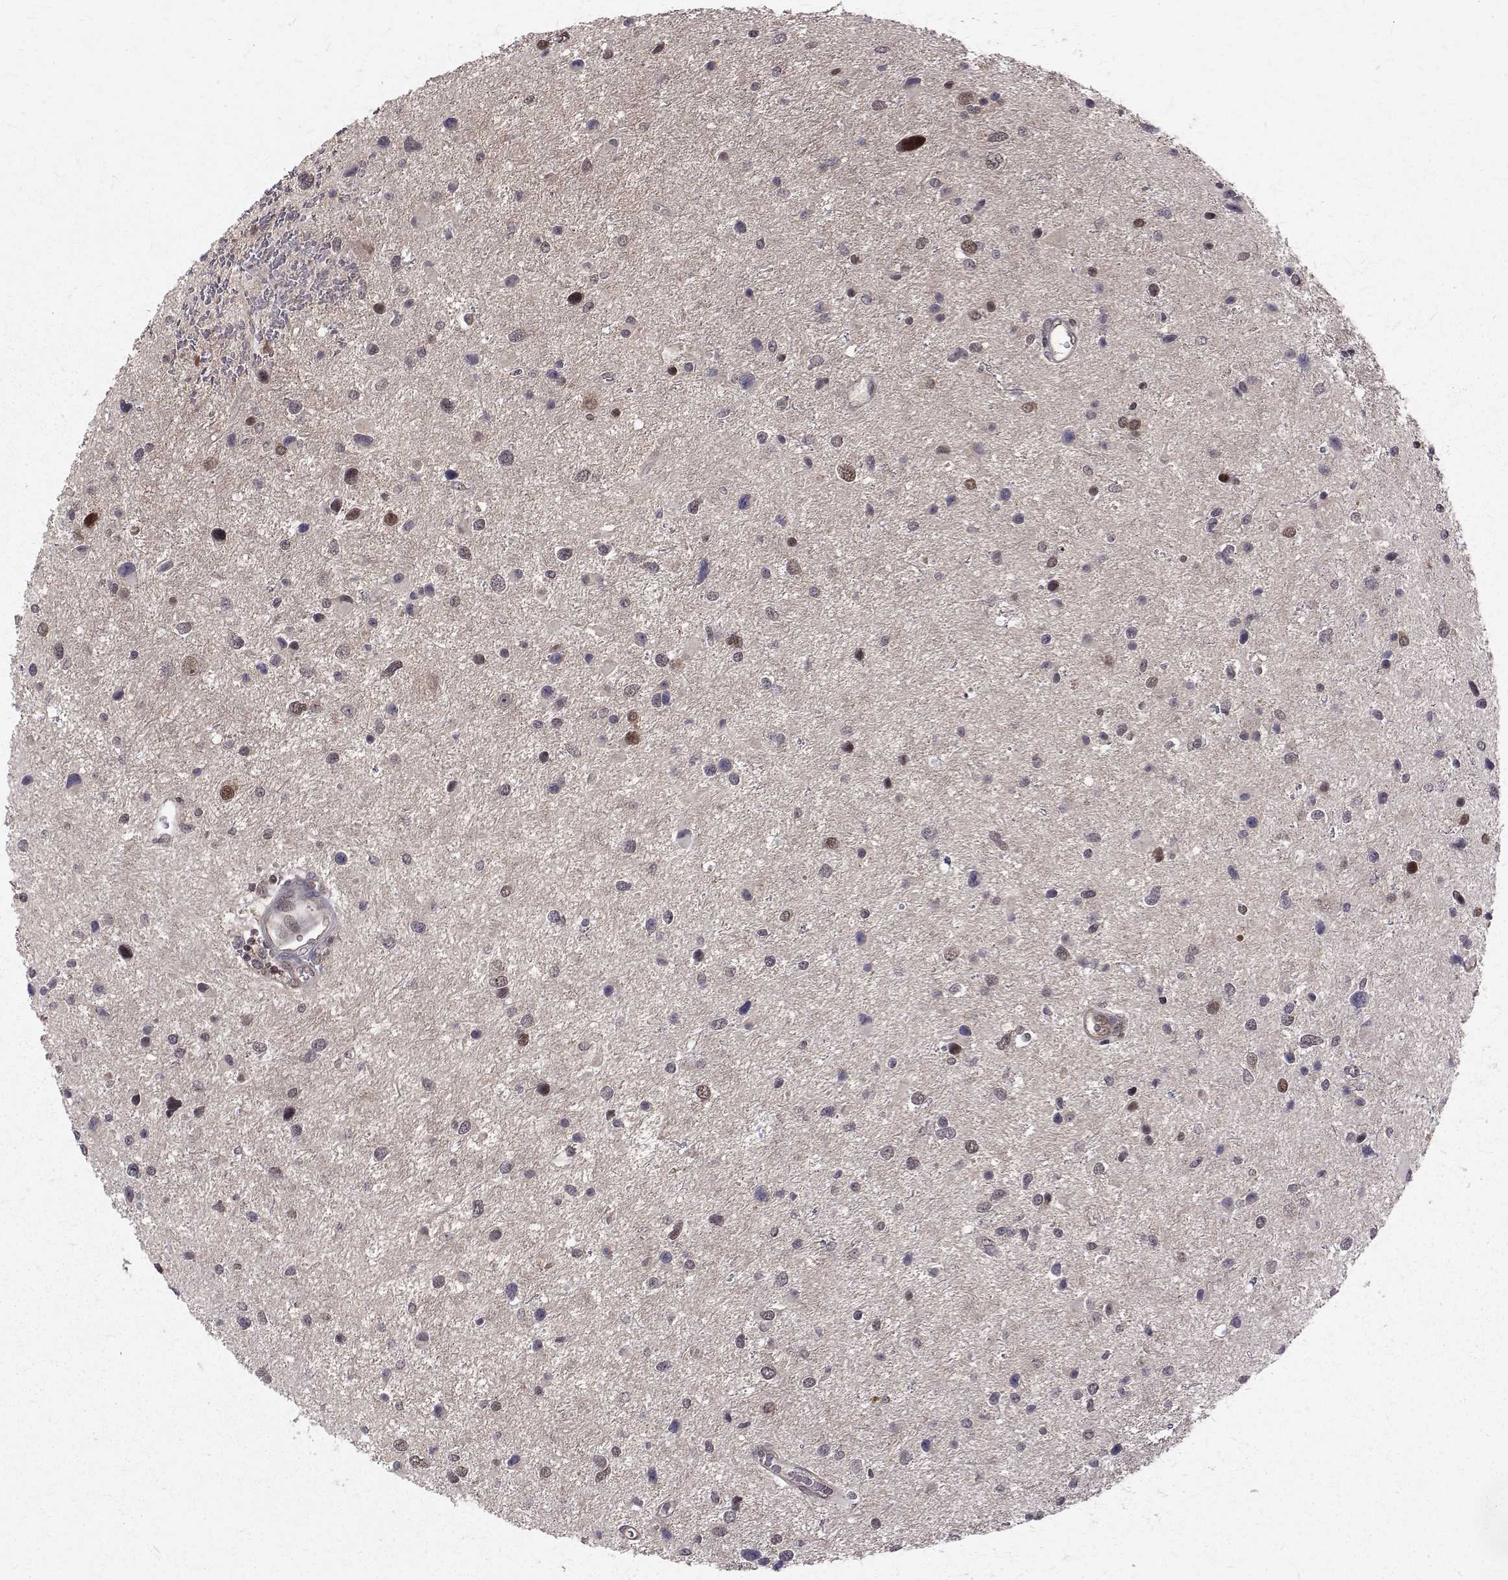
{"staining": {"intensity": "moderate", "quantity": "<25%", "location": "nuclear"}, "tissue": "glioma", "cell_type": "Tumor cells", "image_type": "cancer", "snomed": [{"axis": "morphology", "description": "Glioma, malignant, Low grade"}, {"axis": "topography", "description": "Brain"}], "caption": "Brown immunohistochemical staining in human glioma demonstrates moderate nuclear positivity in approximately <25% of tumor cells.", "gene": "NIF3L1", "patient": {"sex": "female", "age": 32}}